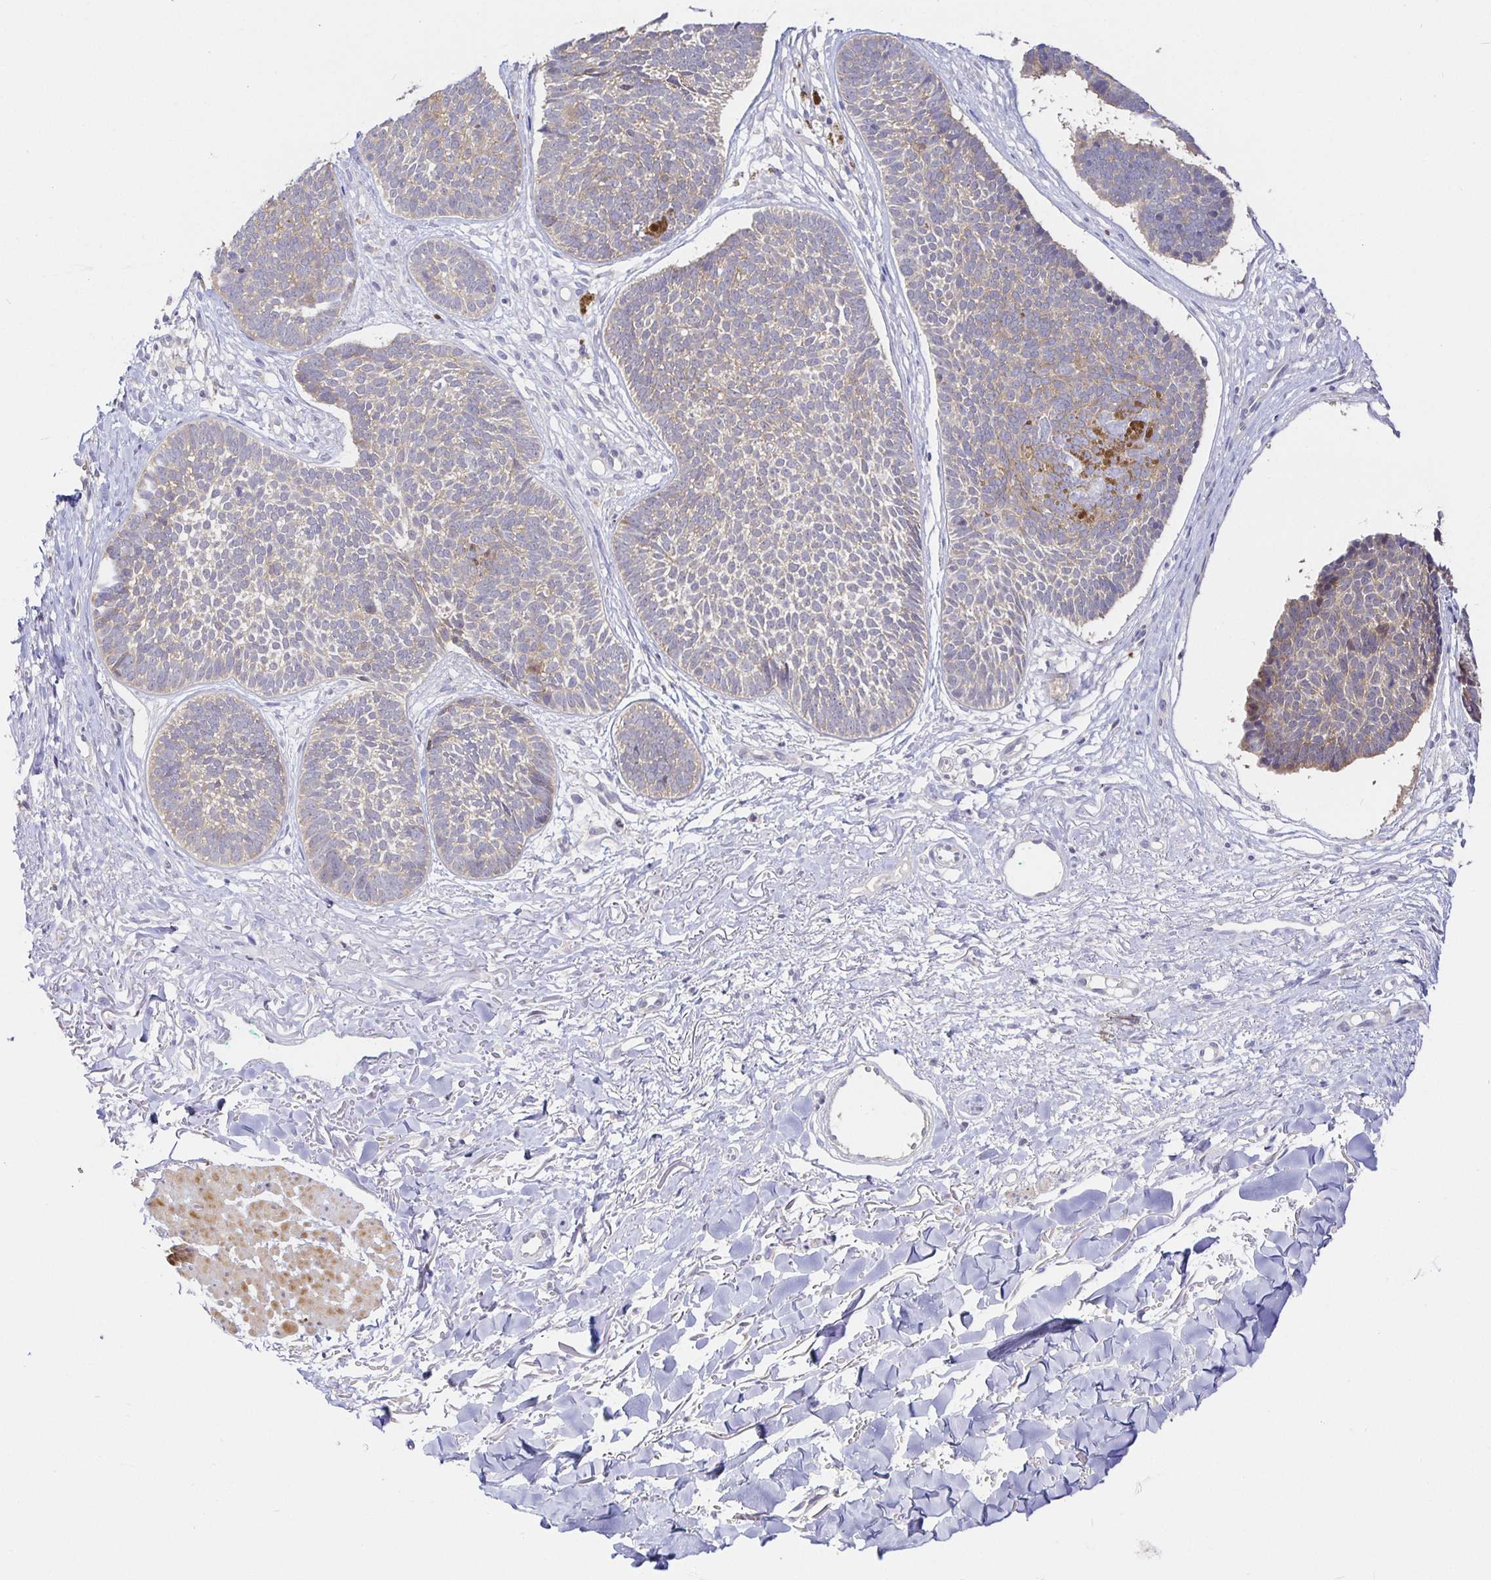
{"staining": {"intensity": "weak", "quantity": "25%-75%", "location": "cytoplasmic/membranous"}, "tissue": "skin cancer", "cell_type": "Tumor cells", "image_type": "cancer", "snomed": [{"axis": "morphology", "description": "Basal cell carcinoma"}, {"axis": "topography", "description": "Skin"}, {"axis": "topography", "description": "Skin of neck"}, {"axis": "topography", "description": "Skin of shoulder"}, {"axis": "topography", "description": "Skin of back"}], "caption": "Protein analysis of skin cancer (basal cell carcinoma) tissue exhibits weak cytoplasmic/membranous positivity in about 25%-75% of tumor cells. Immunohistochemistry (ihc) stains the protein of interest in brown and the nuclei are stained blue.", "gene": "ZDHHC11", "patient": {"sex": "male", "age": 80}}